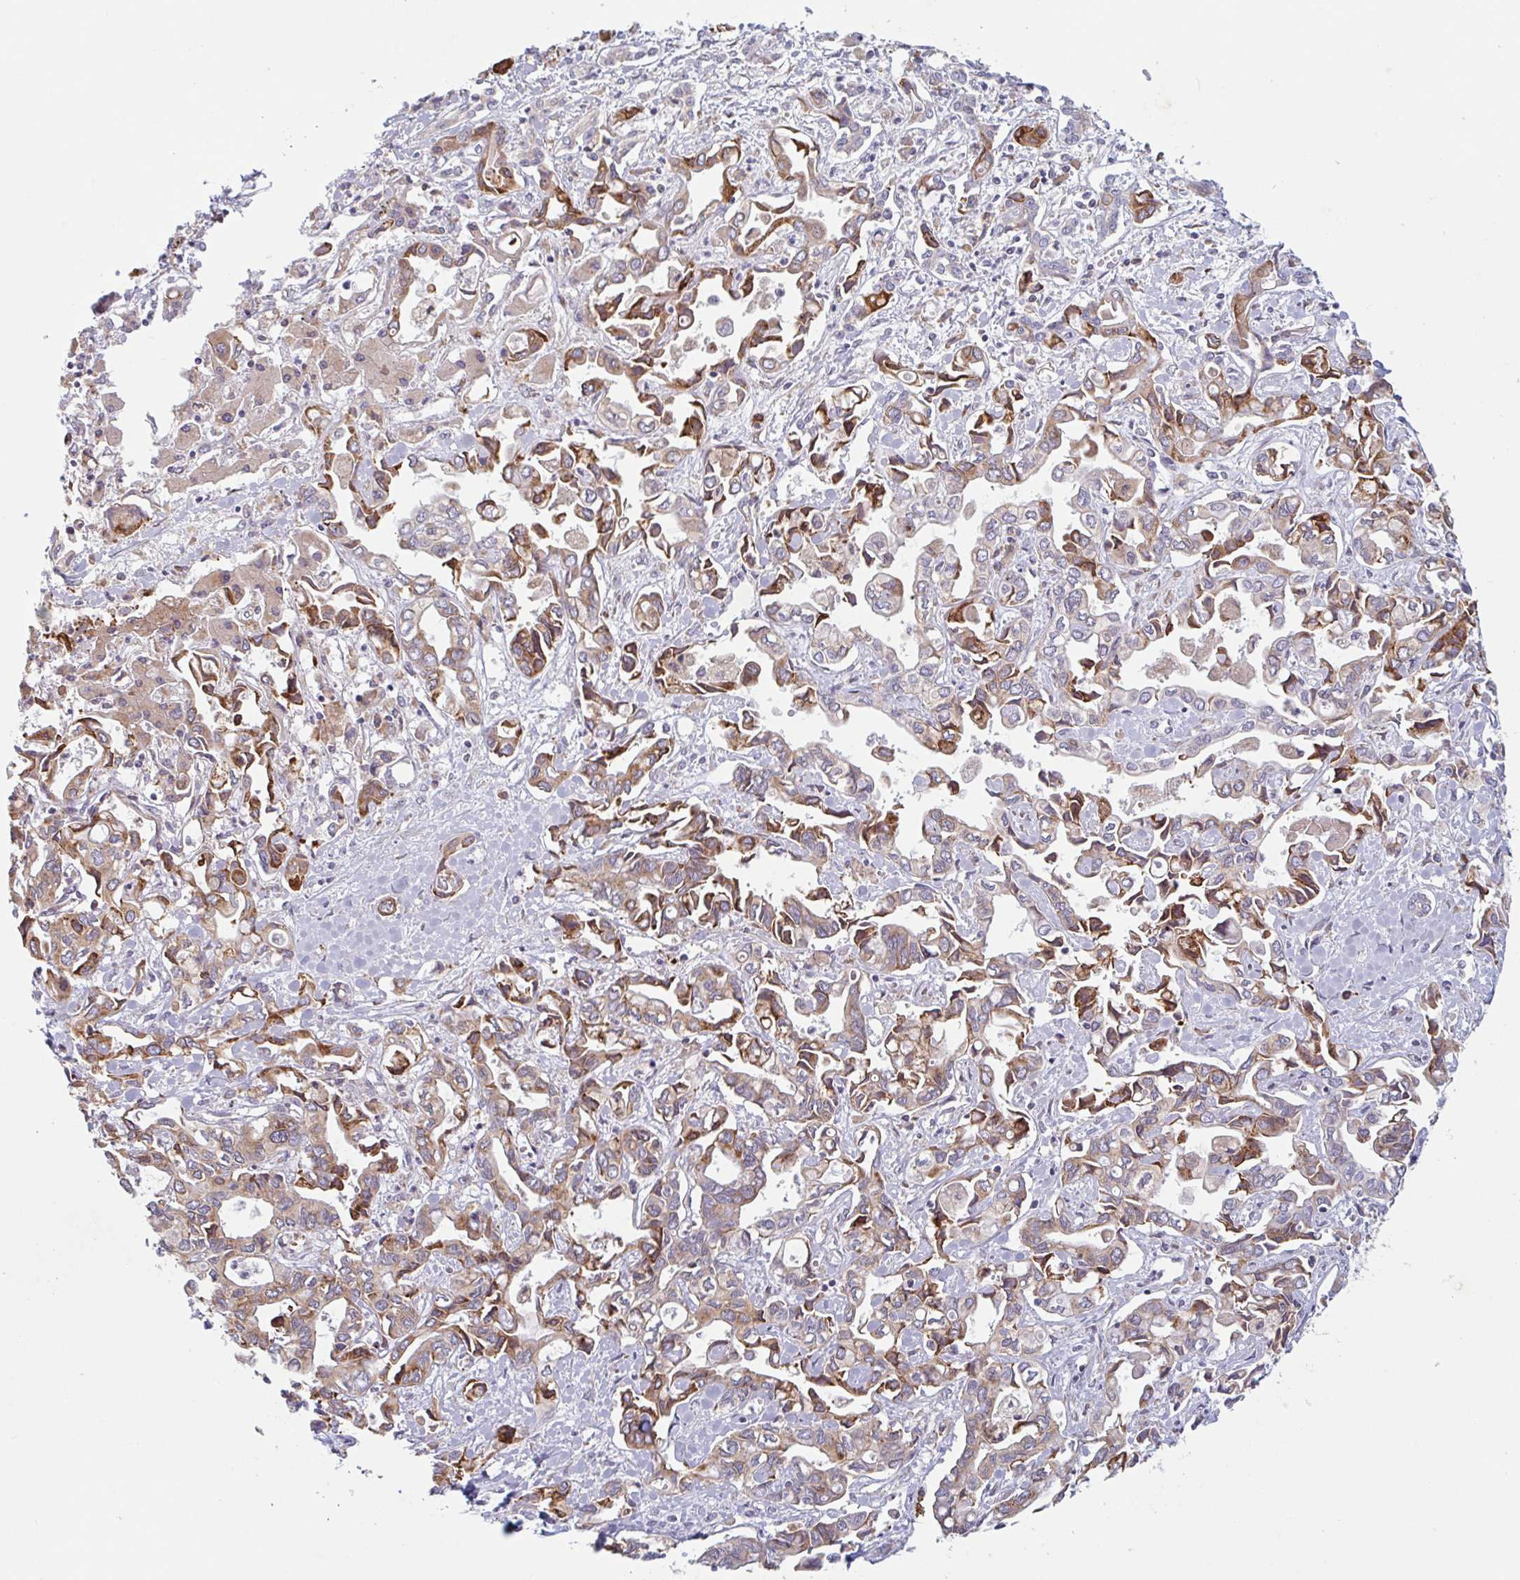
{"staining": {"intensity": "strong", "quantity": ">75%", "location": "cytoplasmic/membranous"}, "tissue": "liver cancer", "cell_type": "Tumor cells", "image_type": "cancer", "snomed": [{"axis": "morphology", "description": "Cholangiocarcinoma"}, {"axis": "topography", "description": "Liver"}], "caption": "Cholangiocarcinoma (liver) tissue reveals strong cytoplasmic/membranous staining in approximately >75% of tumor cells, visualized by immunohistochemistry.", "gene": "RIT1", "patient": {"sex": "female", "age": 64}}